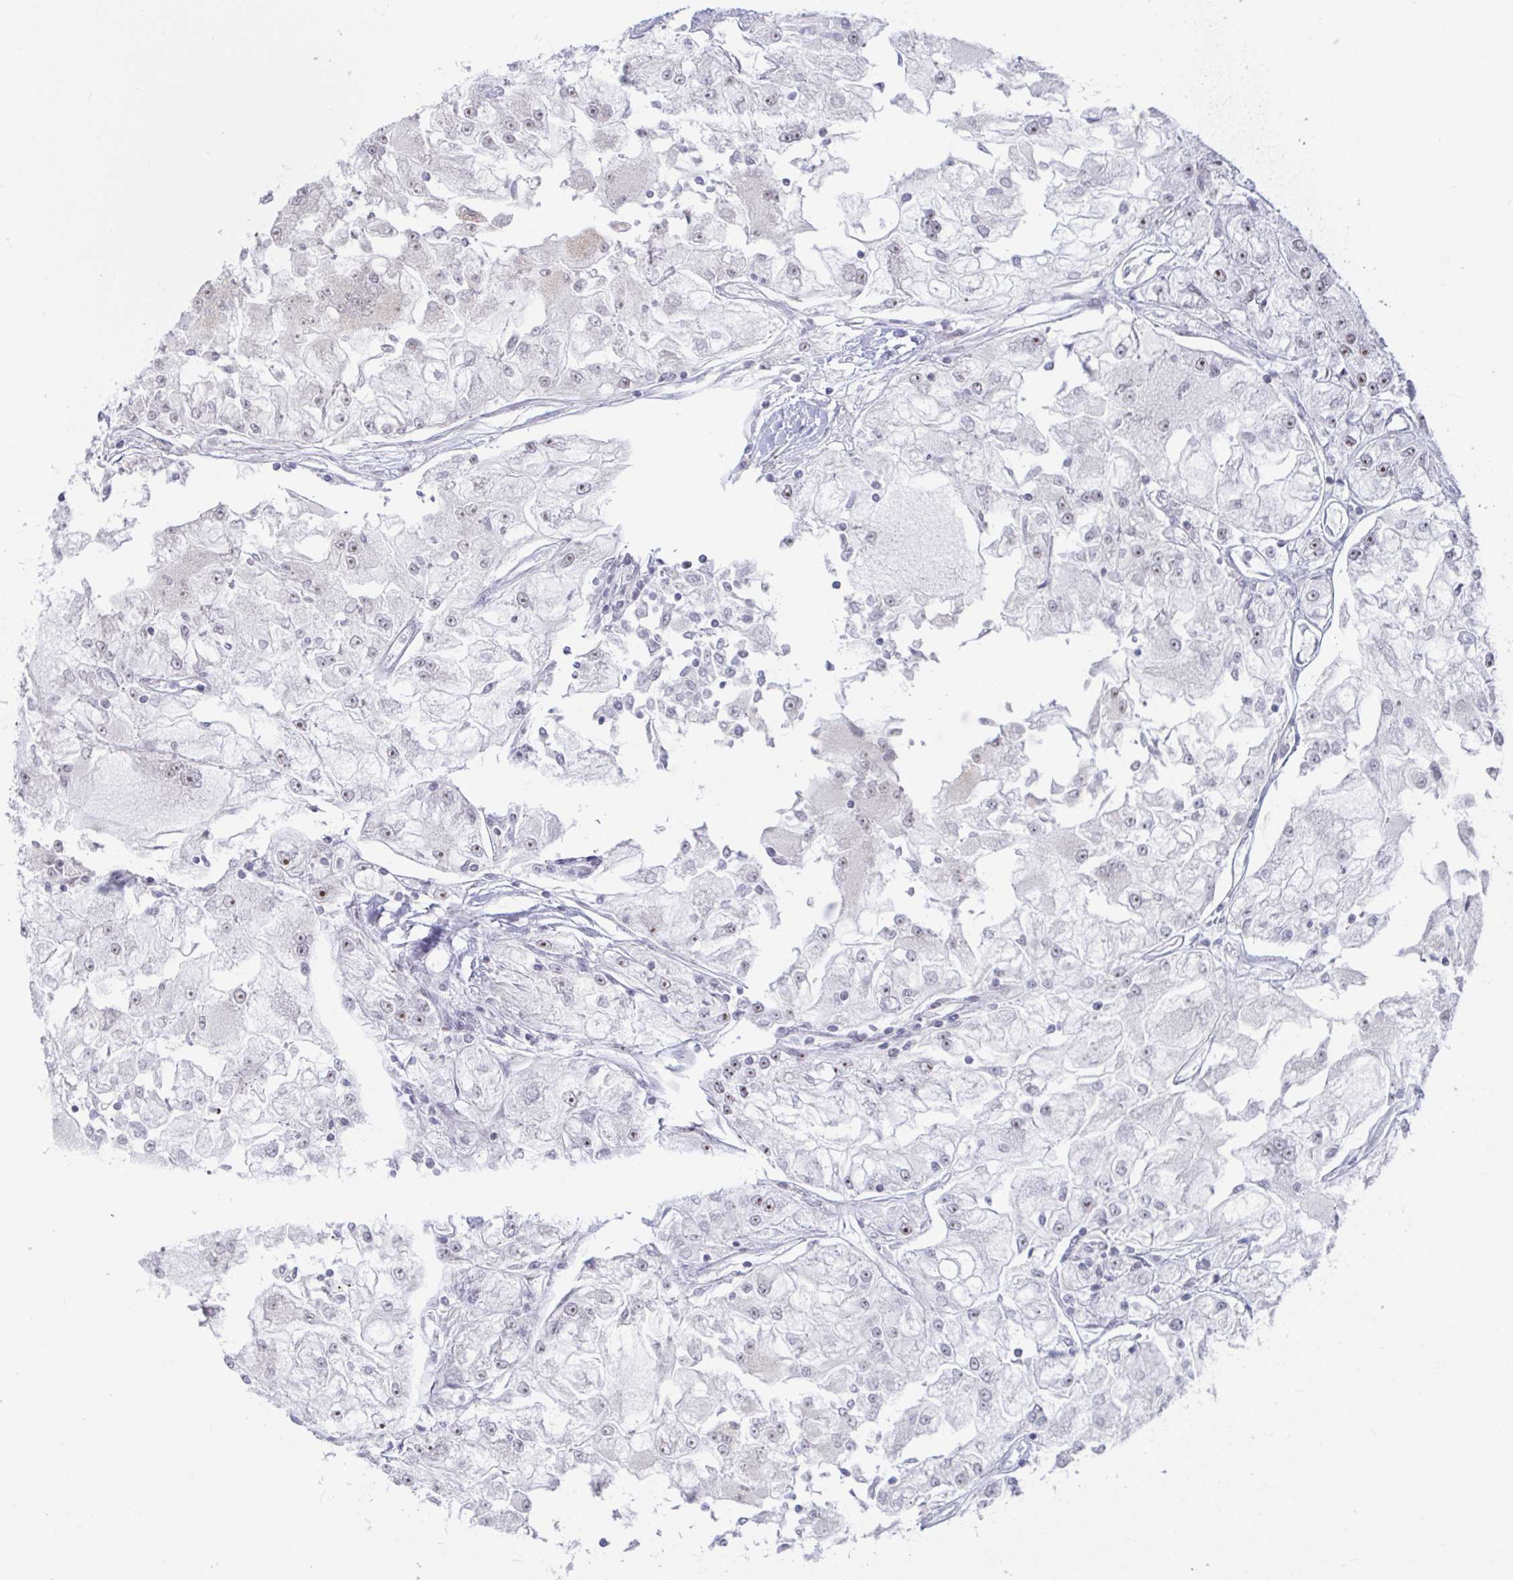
{"staining": {"intensity": "negative", "quantity": "none", "location": "none"}, "tissue": "renal cancer", "cell_type": "Tumor cells", "image_type": "cancer", "snomed": [{"axis": "morphology", "description": "Adenocarcinoma, NOS"}, {"axis": "topography", "description": "Kidney"}], "caption": "Tumor cells are negative for brown protein staining in adenocarcinoma (renal).", "gene": "SUPT16H", "patient": {"sex": "female", "age": 72}}